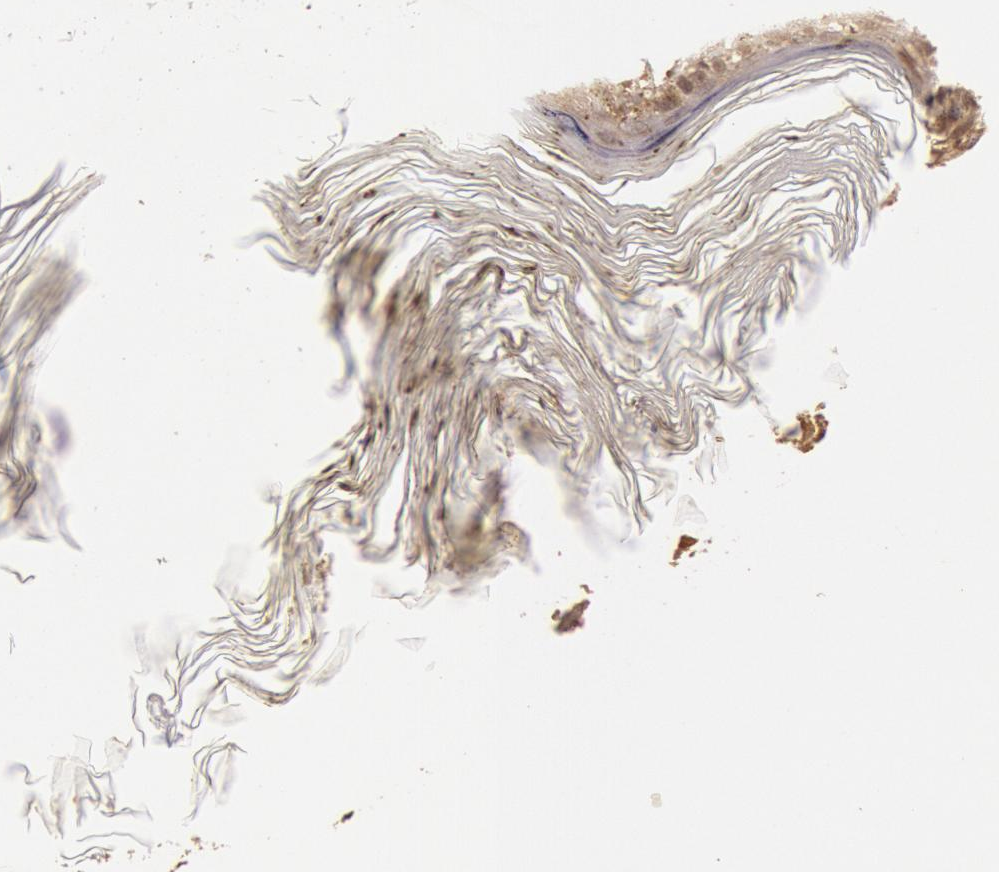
{"staining": {"intensity": "weak", "quantity": ">75%", "location": "cytoplasmic/membranous,nuclear"}, "tissue": "melanoma", "cell_type": "Tumor cells", "image_type": "cancer", "snomed": [{"axis": "morphology", "description": "Malignant melanoma, NOS"}, {"axis": "topography", "description": "Skin"}], "caption": "Immunohistochemistry (IHC) of melanoma displays low levels of weak cytoplasmic/membranous and nuclear expression in approximately >75% of tumor cells. (Brightfield microscopy of DAB IHC at high magnification).", "gene": "SOD1", "patient": {"sex": "male", "age": 88}}